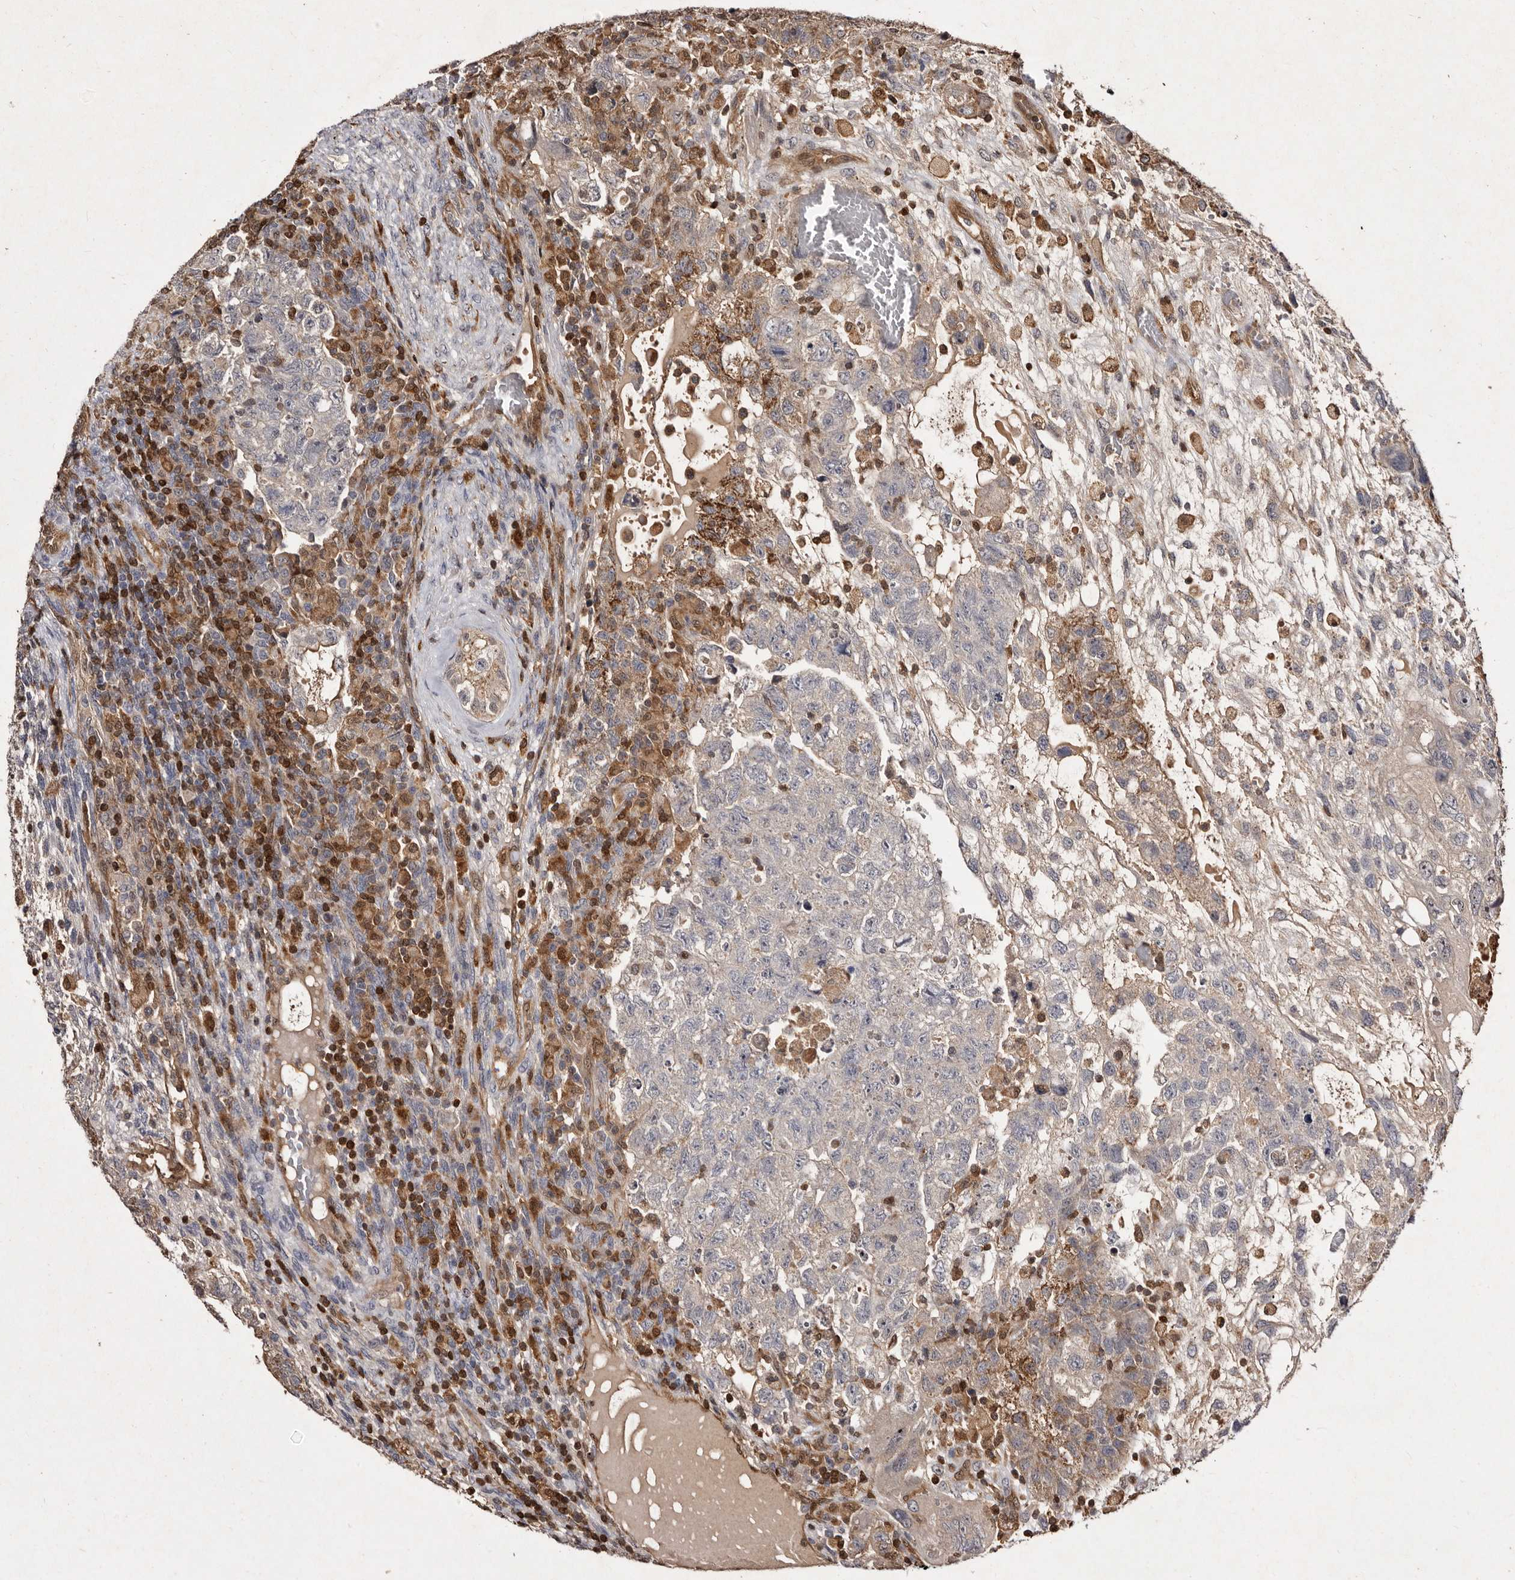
{"staining": {"intensity": "negative", "quantity": "none", "location": "none"}, "tissue": "testis cancer", "cell_type": "Tumor cells", "image_type": "cancer", "snomed": [{"axis": "morphology", "description": "Carcinoma, Embryonal, NOS"}, {"axis": "topography", "description": "Testis"}], "caption": "The IHC photomicrograph has no significant positivity in tumor cells of testis cancer (embryonal carcinoma) tissue.", "gene": "GIMAP4", "patient": {"sex": "male", "age": 36}}